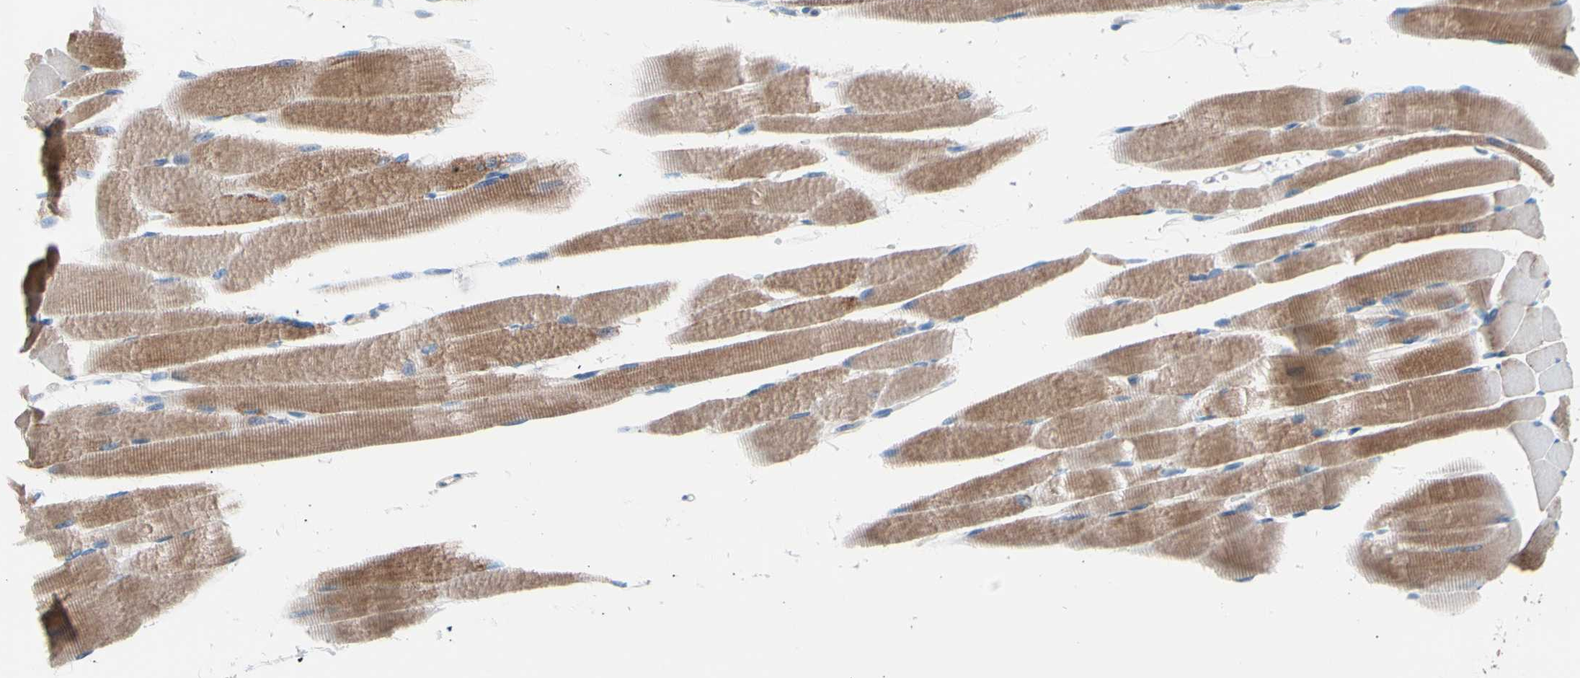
{"staining": {"intensity": "moderate", "quantity": "25%-75%", "location": "cytoplasmic/membranous"}, "tissue": "skeletal muscle", "cell_type": "Myocytes", "image_type": "normal", "snomed": [{"axis": "morphology", "description": "Normal tissue, NOS"}, {"axis": "topography", "description": "Skeletal muscle"}, {"axis": "topography", "description": "Peripheral nerve tissue"}], "caption": "This micrograph demonstrates immunohistochemistry staining of unremarkable skeletal muscle, with medium moderate cytoplasmic/membranous staining in about 25%-75% of myocytes.", "gene": "HK1", "patient": {"sex": "female", "age": 84}}